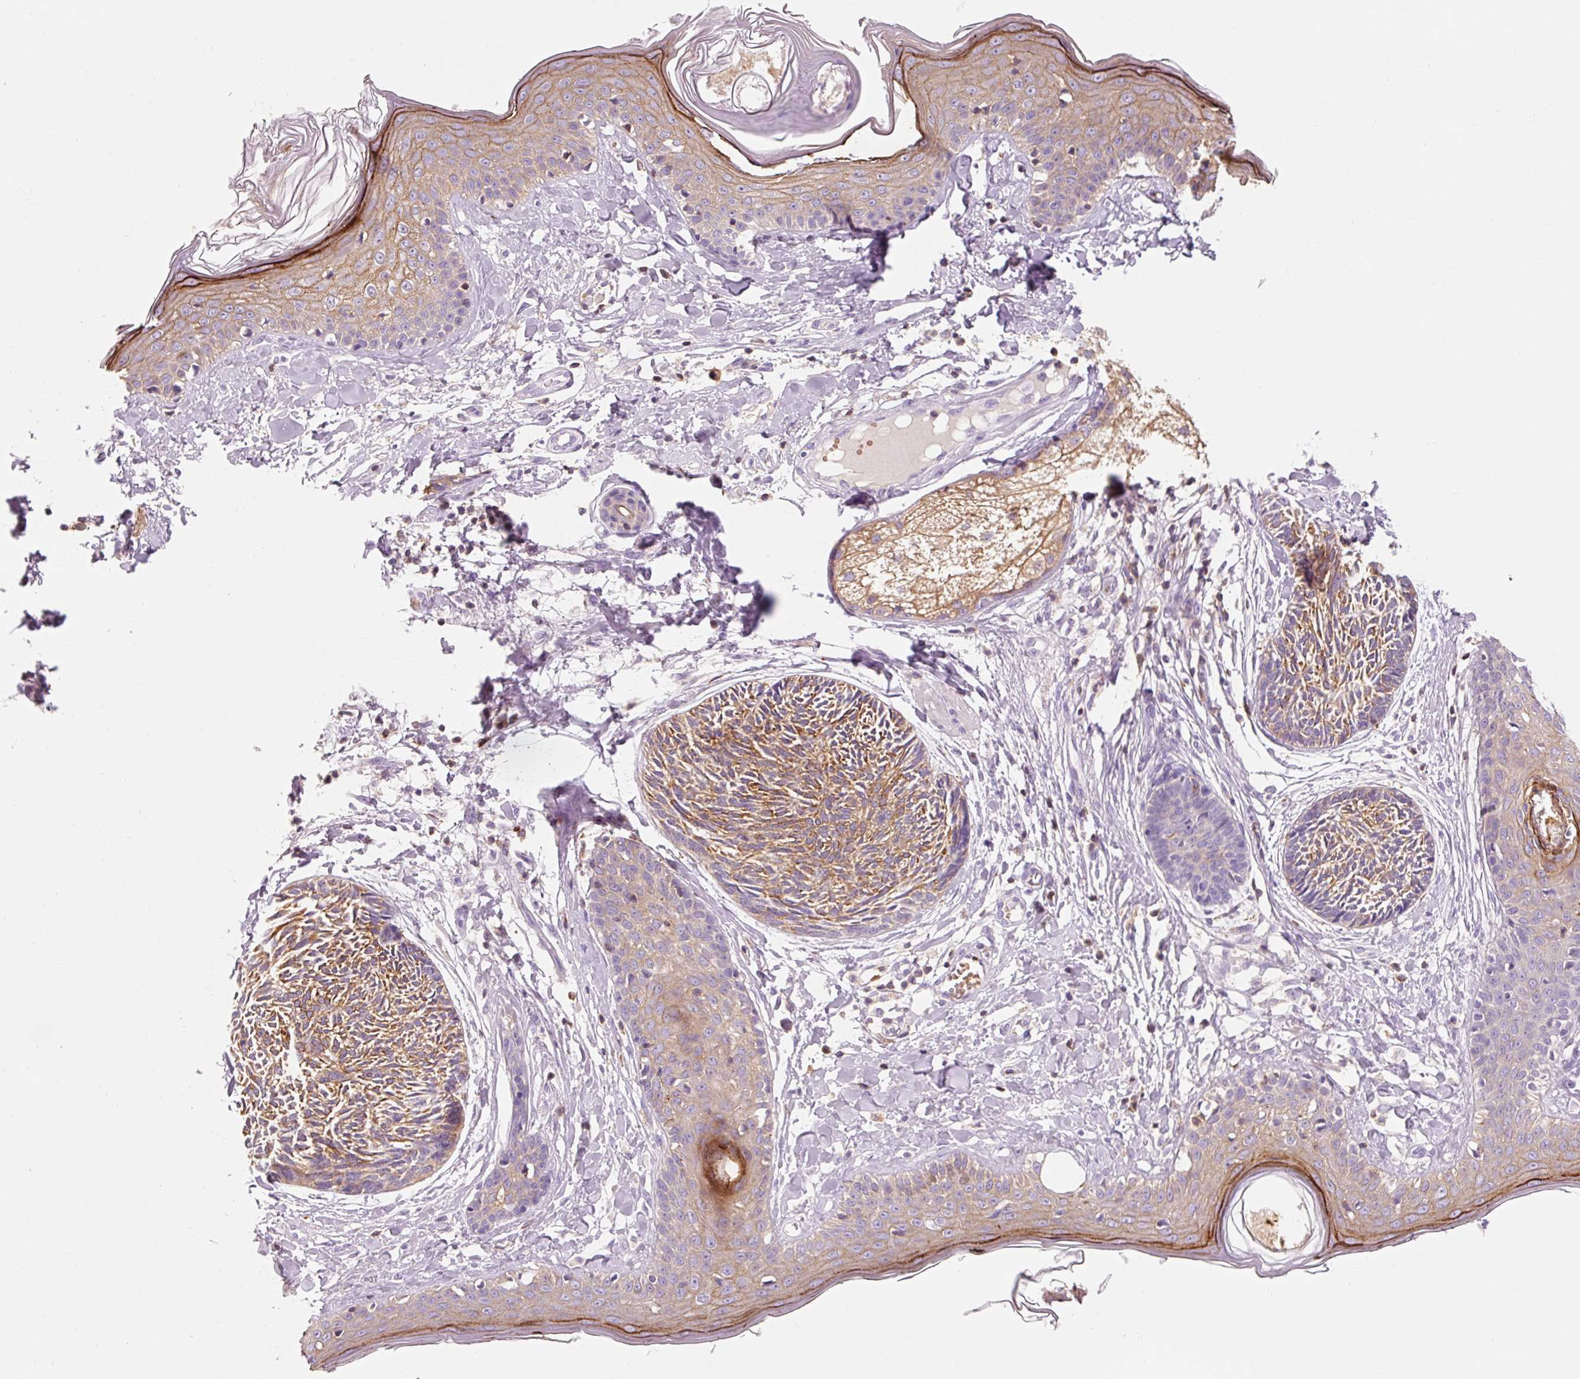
{"staining": {"intensity": "moderate", "quantity": ">75%", "location": "cytoplasmic/membranous"}, "tissue": "skin cancer", "cell_type": "Tumor cells", "image_type": "cancer", "snomed": [{"axis": "morphology", "description": "Basal cell carcinoma"}, {"axis": "topography", "description": "Skin"}], "caption": "Skin cancer stained for a protein (brown) reveals moderate cytoplasmic/membranous positive expression in about >75% of tumor cells.", "gene": "OR8K1", "patient": {"sex": "male", "age": 73}}